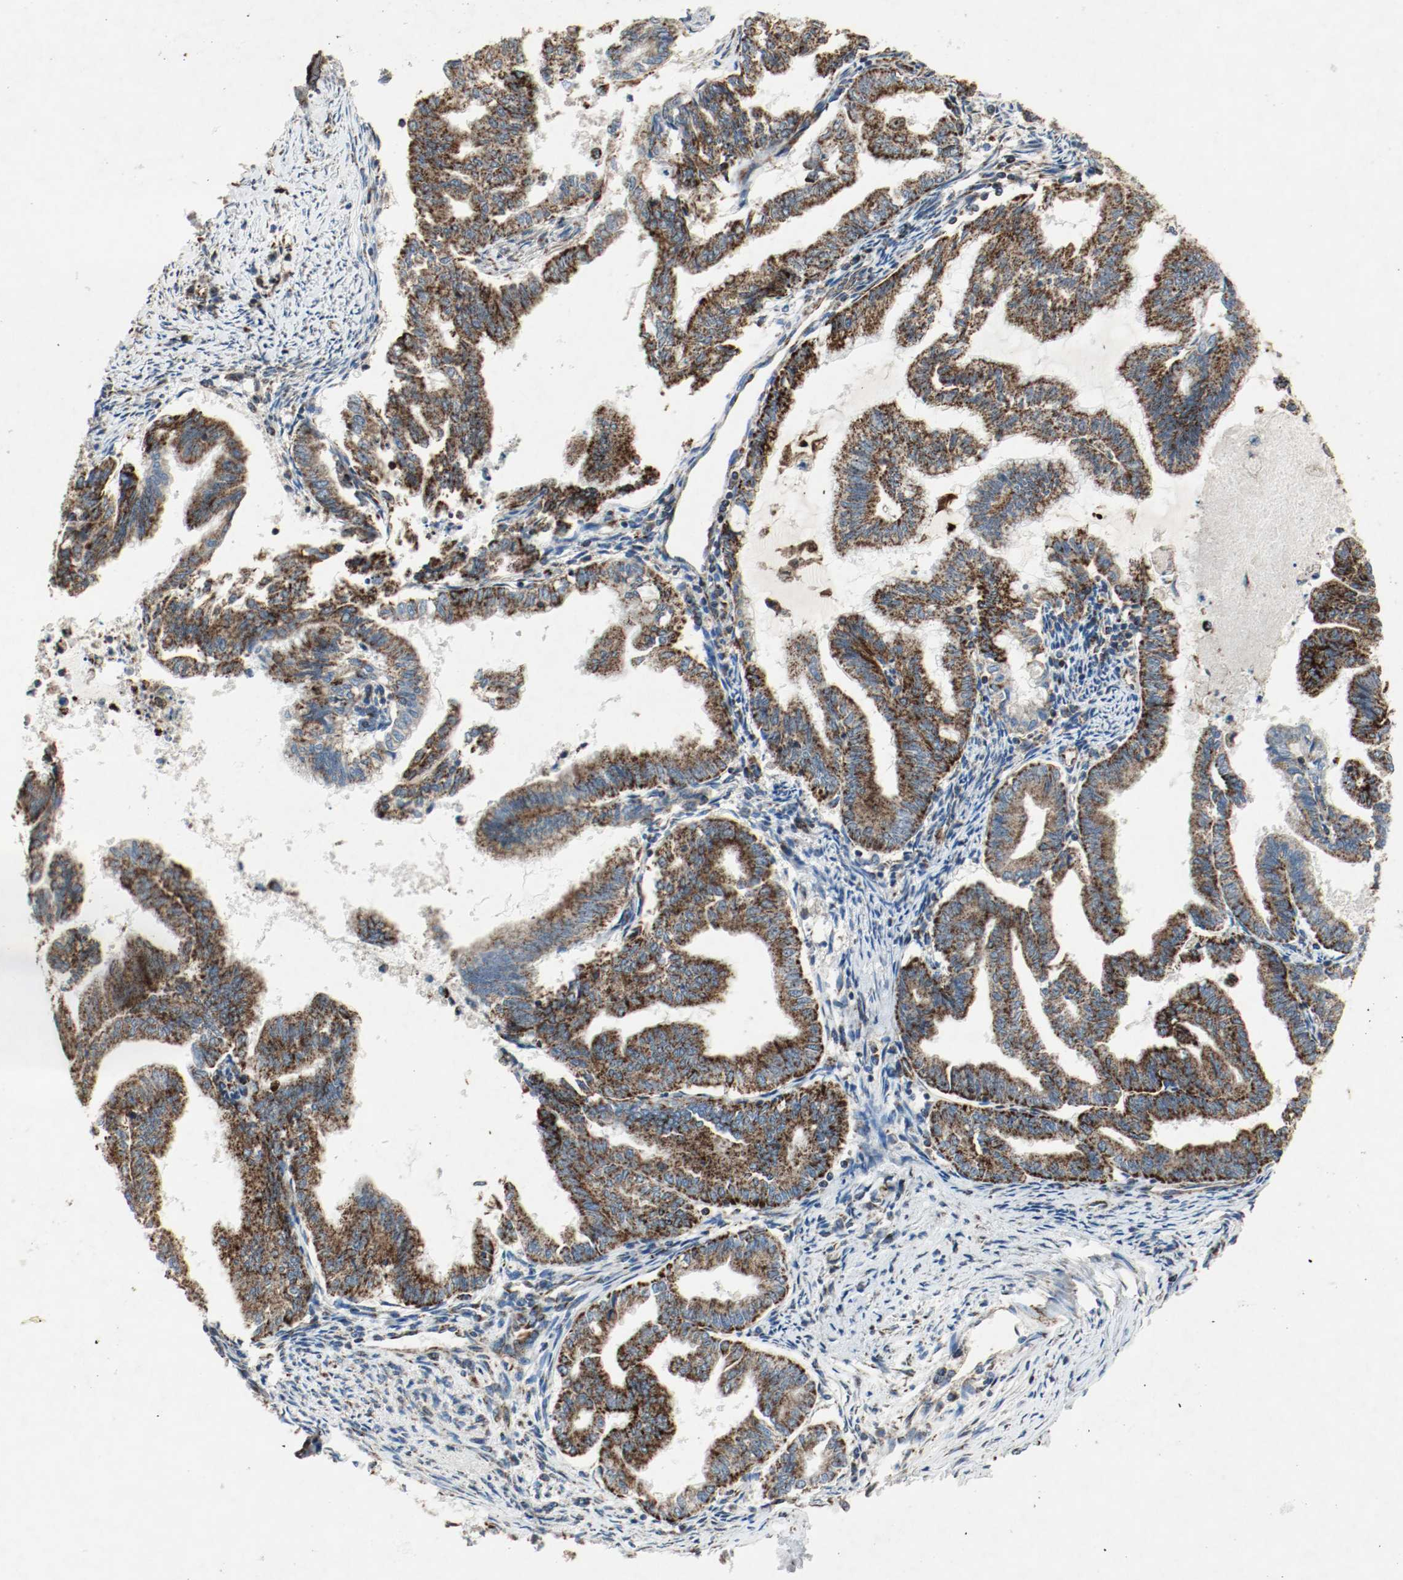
{"staining": {"intensity": "strong", "quantity": ">75%", "location": "cytoplasmic/membranous"}, "tissue": "endometrial cancer", "cell_type": "Tumor cells", "image_type": "cancer", "snomed": [{"axis": "morphology", "description": "Adenocarcinoma, NOS"}, {"axis": "topography", "description": "Endometrium"}], "caption": "This is a photomicrograph of immunohistochemistry (IHC) staining of adenocarcinoma (endometrial), which shows strong expression in the cytoplasmic/membranous of tumor cells.", "gene": "PLCG1", "patient": {"sex": "female", "age": 79}}